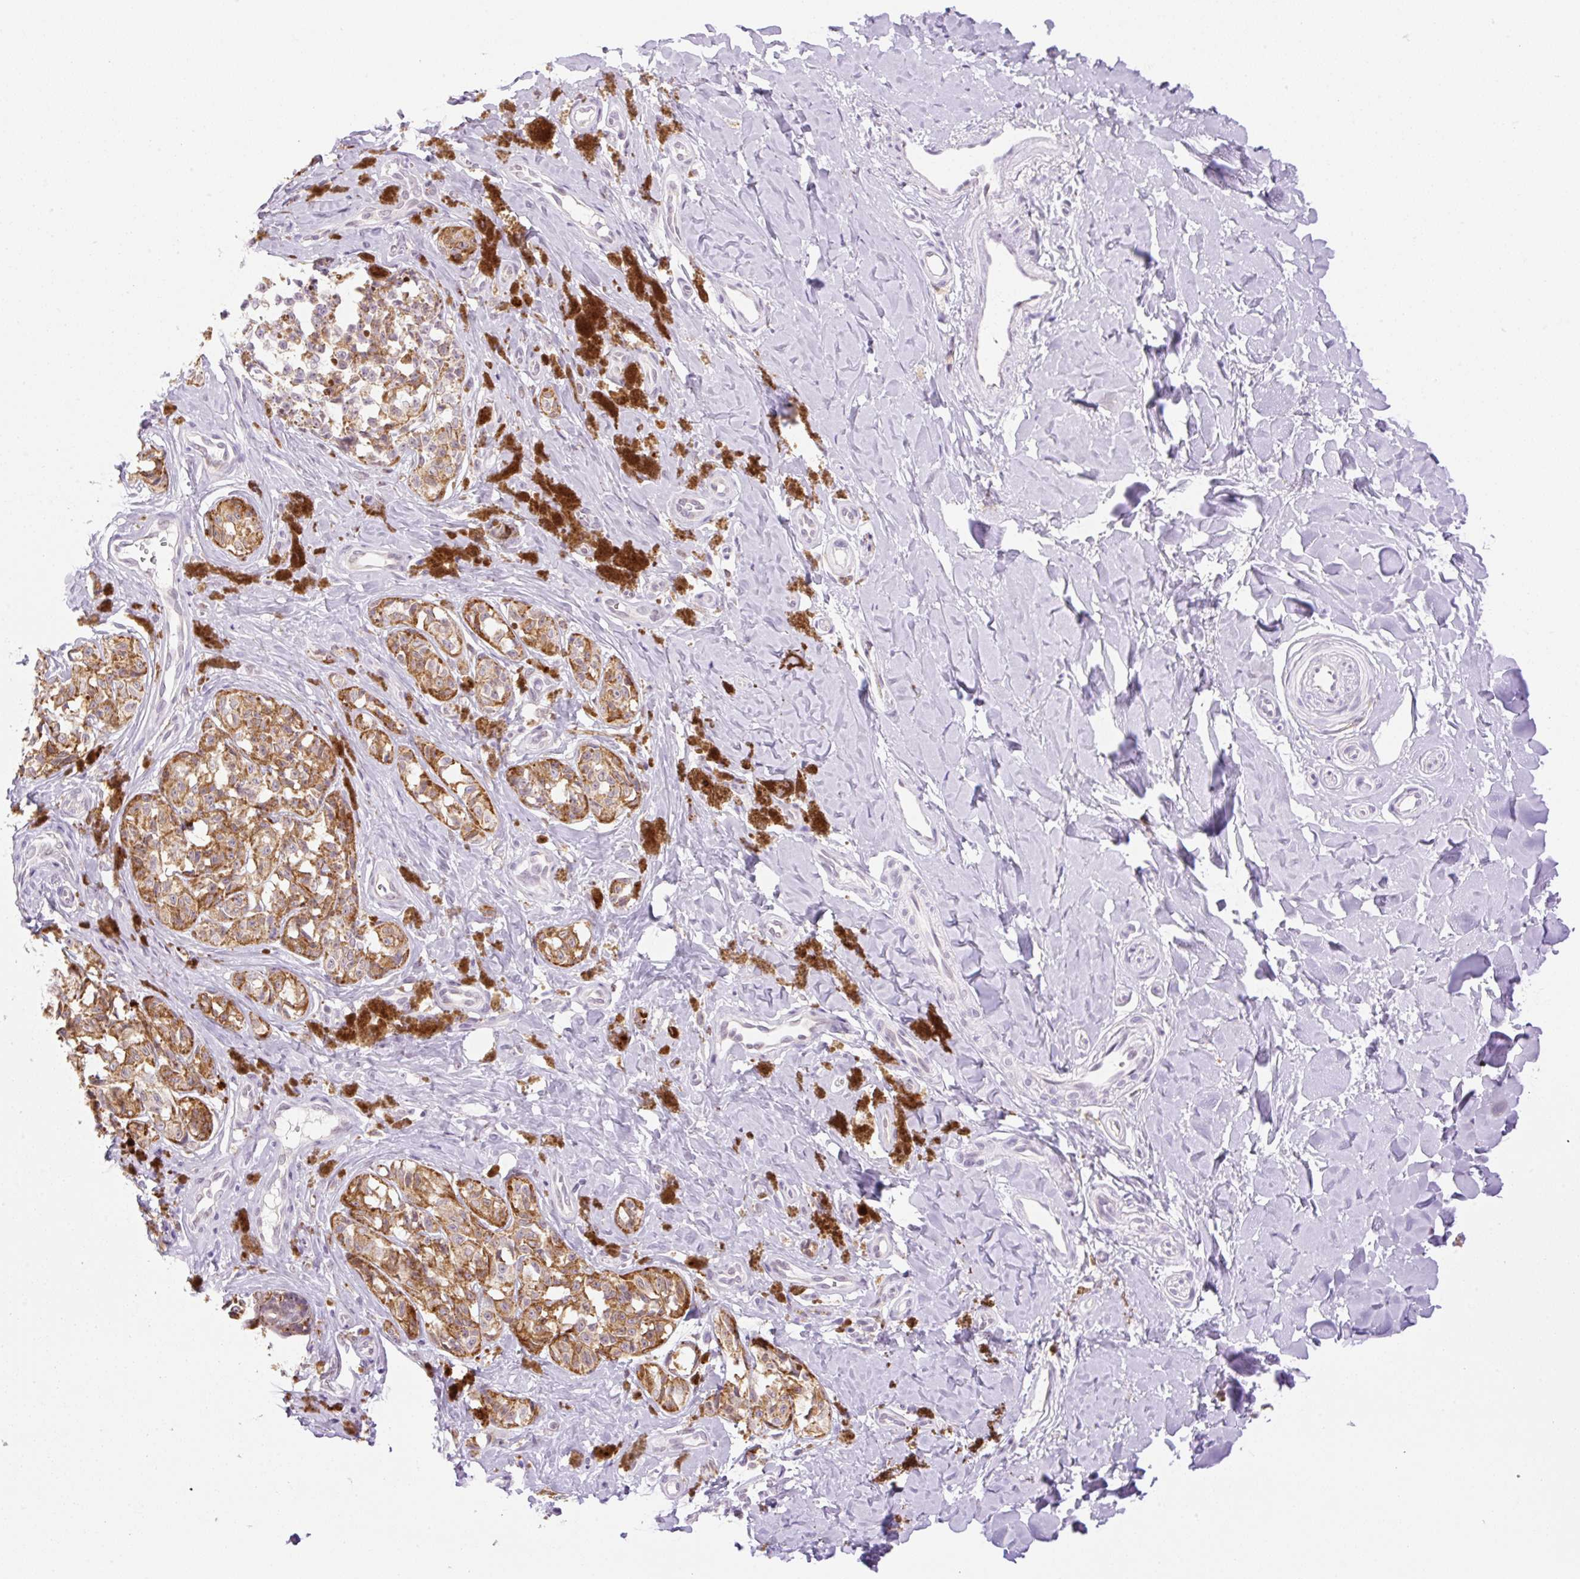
{"staining": {"intensity": "moderate", "quantity": "25%-75%", "location": "cytoplasmic/membranous,nuclear"}, "tissue": "melanoma", "cell_type": "Tumor cells", "image_type": "cancer", "snomed": [{"axis": "morphology", "description": "Malignant melanoma, NOS"}, {"axis": "topography", "description": "Skin"}], "caption": "About 25%-75% of tumor cells in melanoma show moderate cytoplasmic/membranous and nuclear protein staining as visualized by brown immunohistochemical staining.", "gene": "PALM3", "patient": {"sex": "female", "age": 65}}